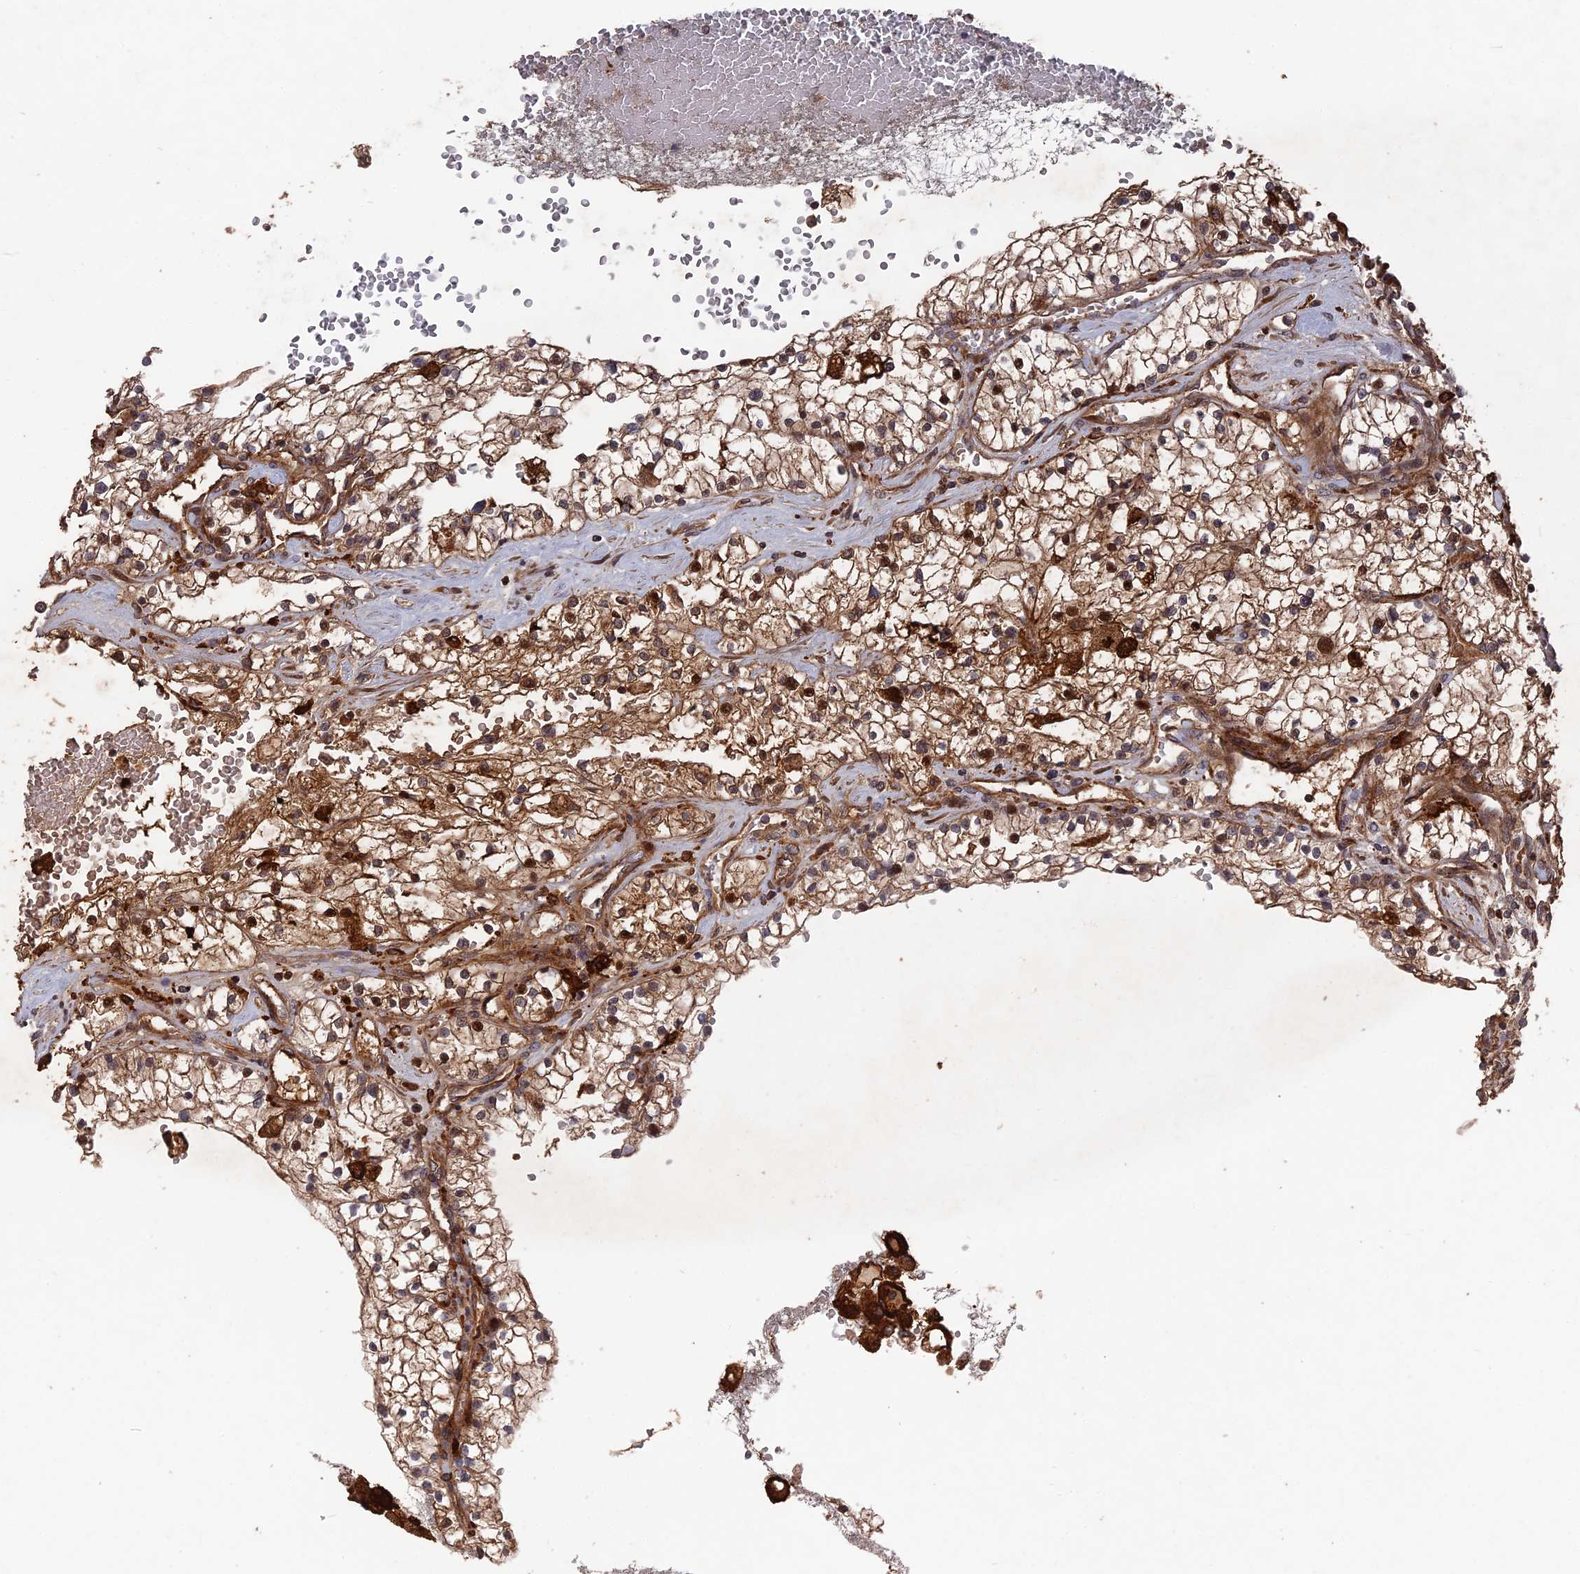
{"staining": {"intensity": "moderate", "quantity": ">75%", "location": "cytoplasmic/membranous"}, "tissue": "renal cancer", "cell_type": "Tumor cells", "image_type": "cancer", "snomed": [{"axis": "morphology", "description": "Normal tissue, NOS"}, {"axis": "morphology", "description": "Adenocarcinoma, NOS"}, {"axis": "topography", "description": "Kidney"}], "caption": "A brown stain labels moderate cytoplasmic/membranous expression of a protein in renal adenocarcinoma tumor cells. The protein of interest is shown in brown color, while the nuclei are stained blue.", "gene": "DEF8", "patient": {"sex": "male", "age": 68}}